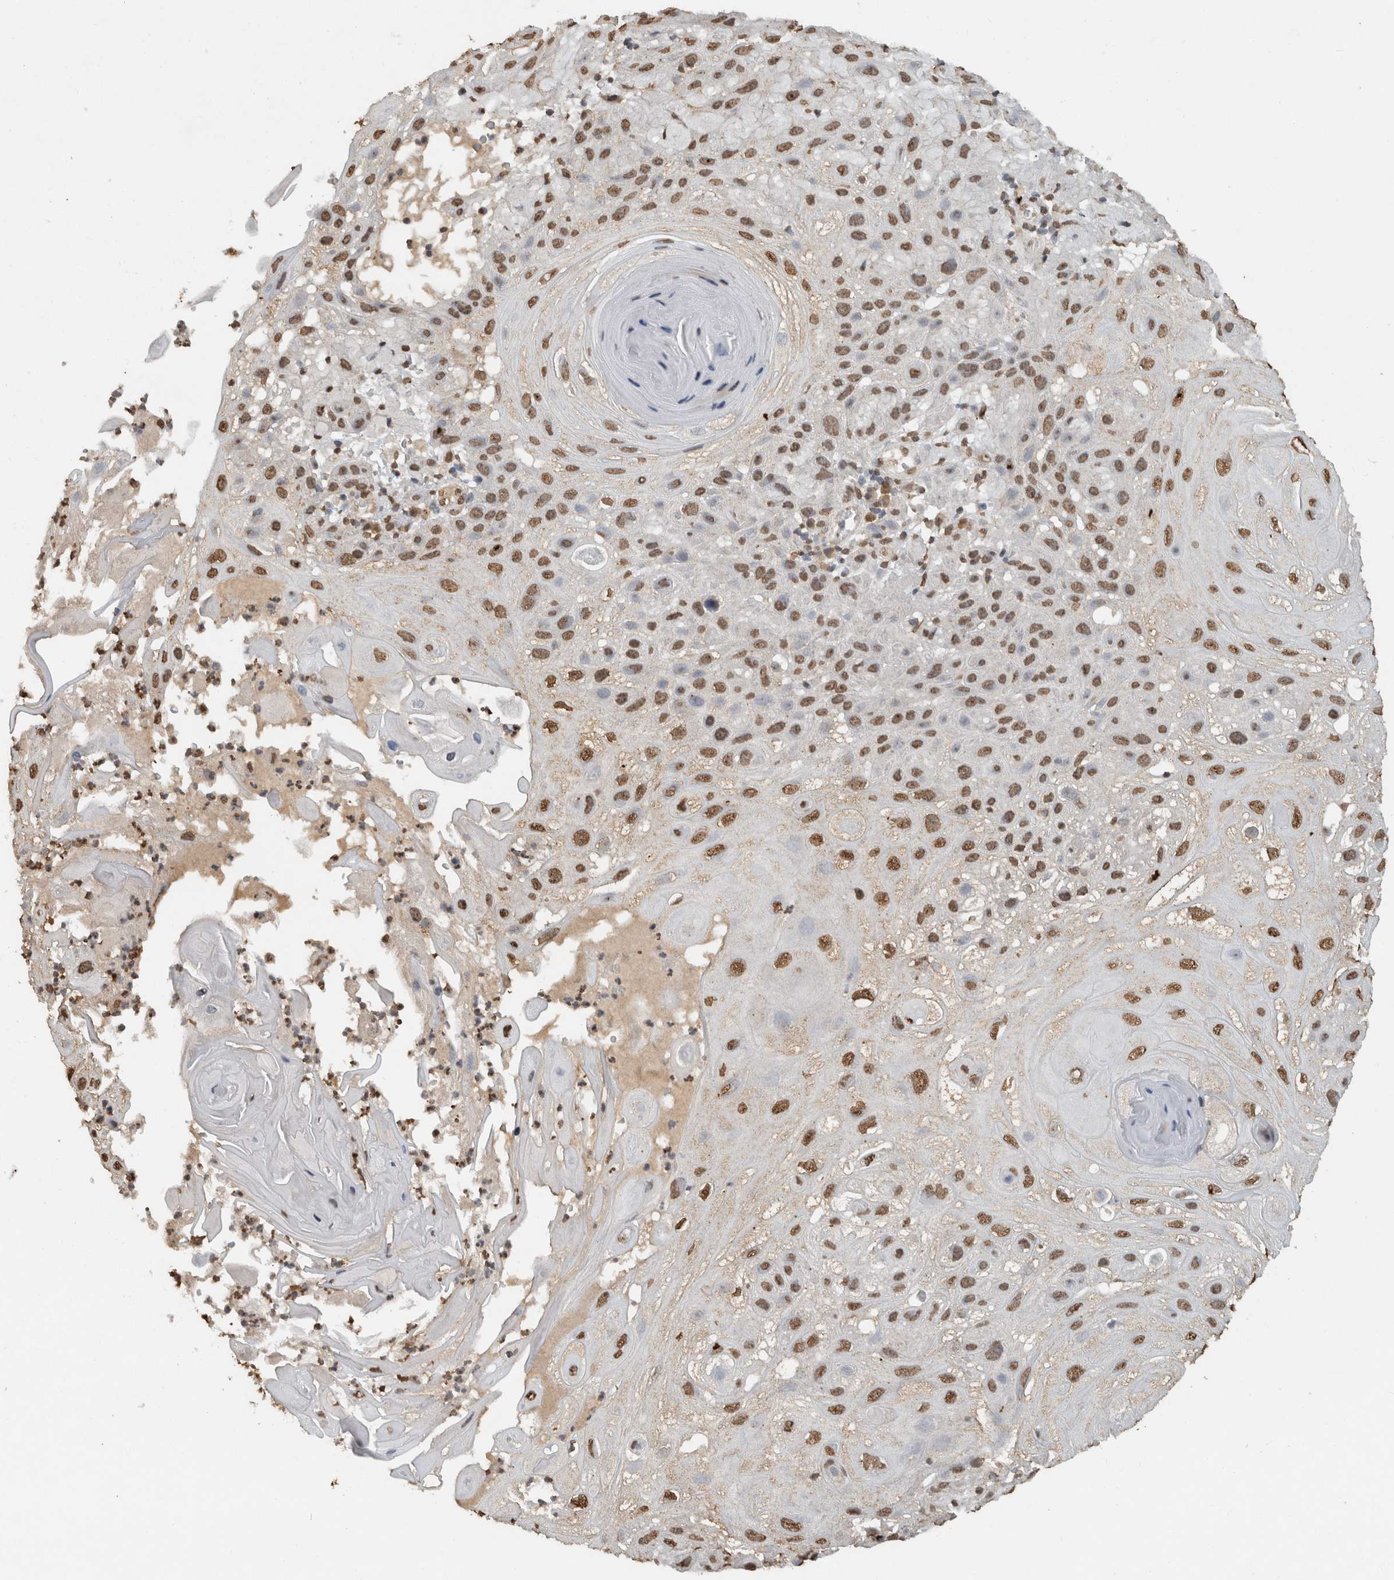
{"staining": {"intensity": "moderate", "quantity": ">75%", "location": "nuclear"}, "tissue": "skin cancer", "cell_type": "Tumor cells", "image_type": "cancer", "snomed": [{"axis": "morphology", "description": "Normal tissue, NOS"}, {"axis": "morphology", "description": "Squamous cell carcinoma, NOS"}, {"axis": "topography", "description": "Skin"}], "caption": "Skin cancer stained with a brown dye displays moderate nuclear positive positivity in approximately >75% of tumor cells.", "gene": "HAND2", "patient": {"sex": "female", "age": 96}}